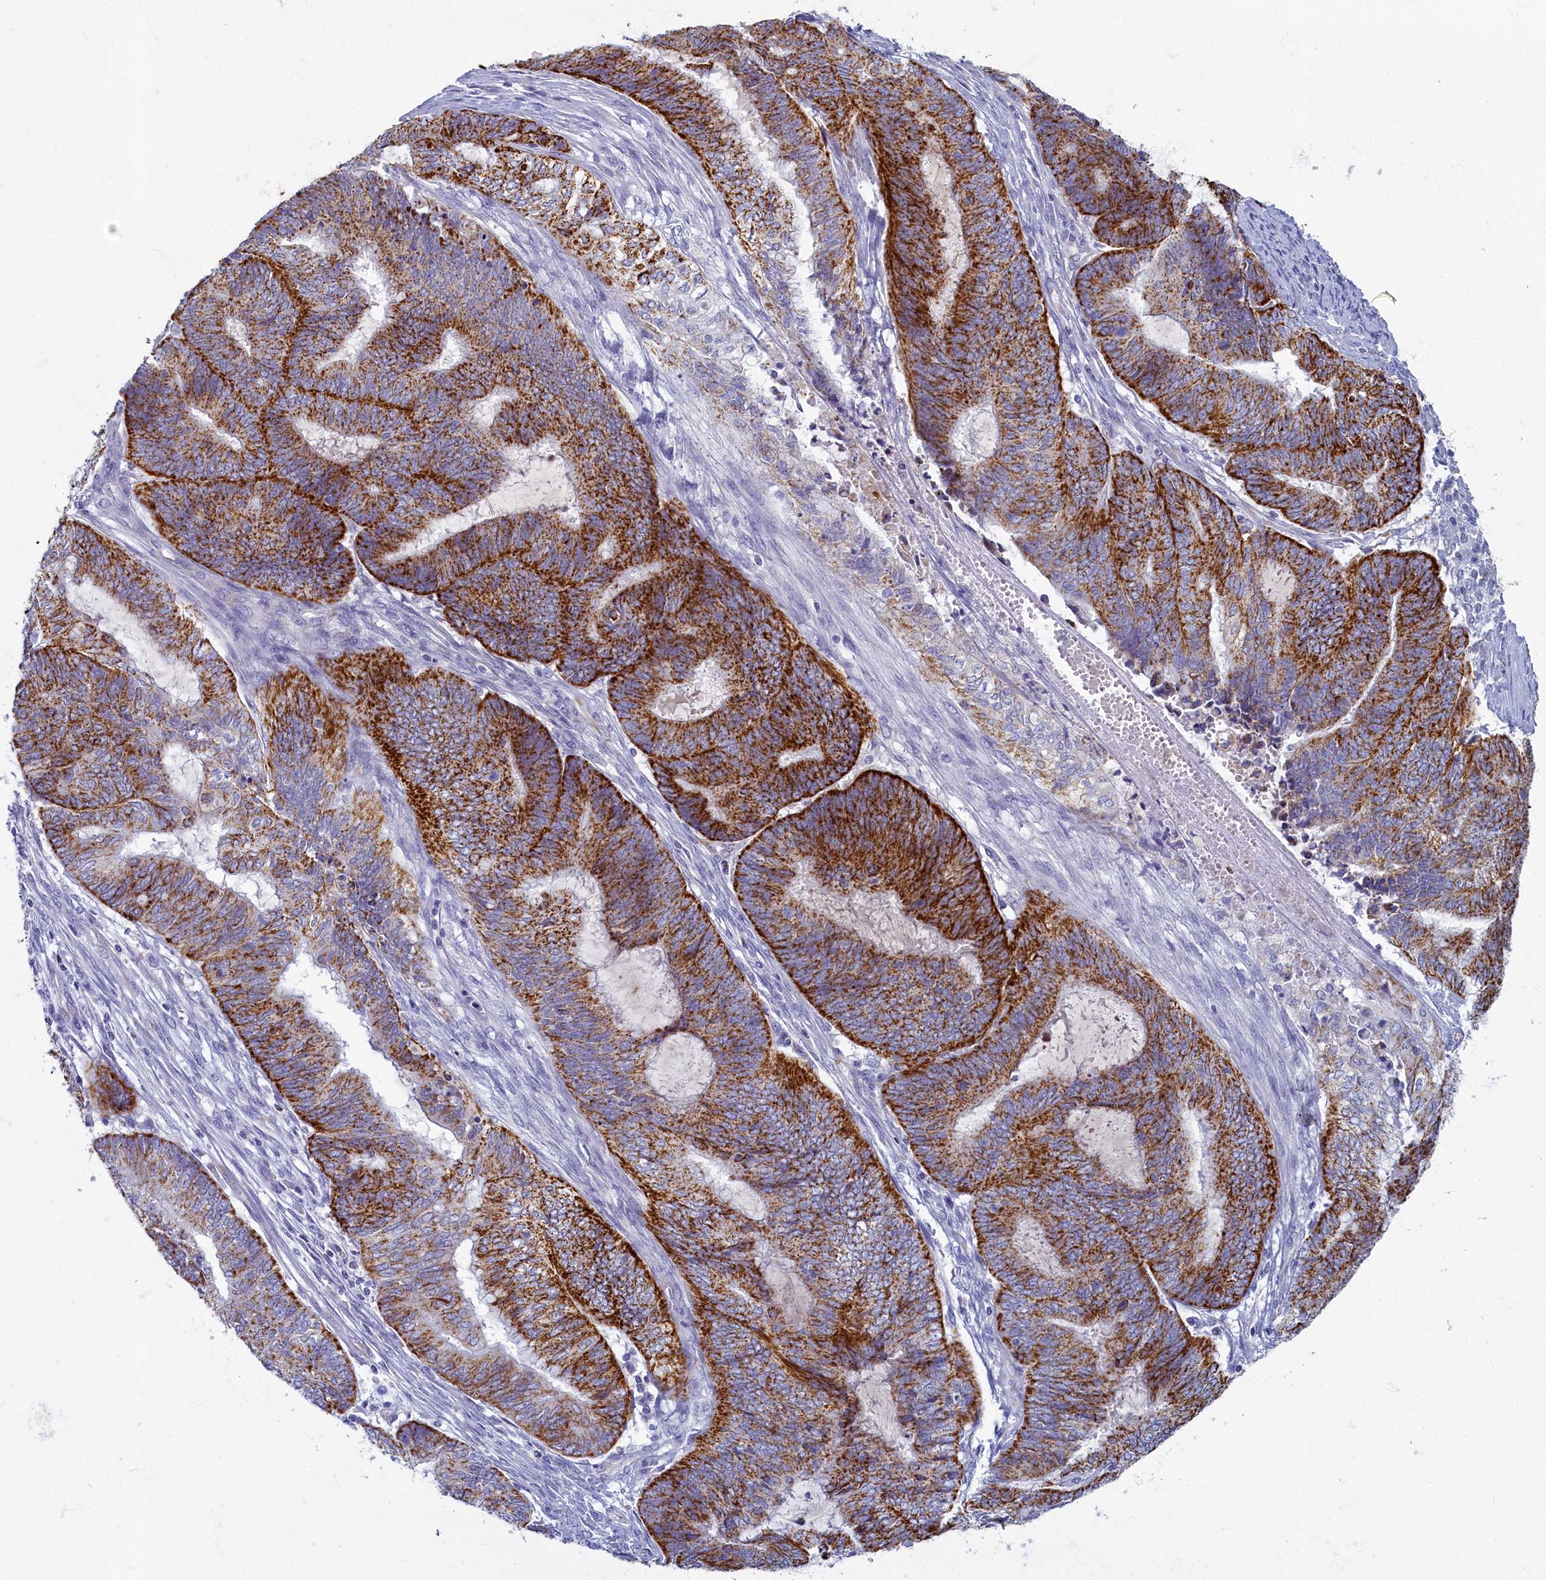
{"staining": {"intensity": "strong", "quantity": ">75%", "location": "cytoplasmic/membranous"}, "tissue": "endometrial cancer", "cell_type": "Tumor cells", "image_type": "cancer", "snomed": [{"axis": "morphology", "description": "Adenocarcinoma, NOS"}, {"axis": "topography", "description": "Uterus"}, {"axis": "topography", "description": "Endometrium"}], "caption": "Adenocarcinoma (endometrial) stained for a protein (brown) shows strong cytoplasmic/membranous positive positivity in about >75% of tumor cells.", "gene": "OCIAD2", "patient": {"sex": "female", "age": 70}}